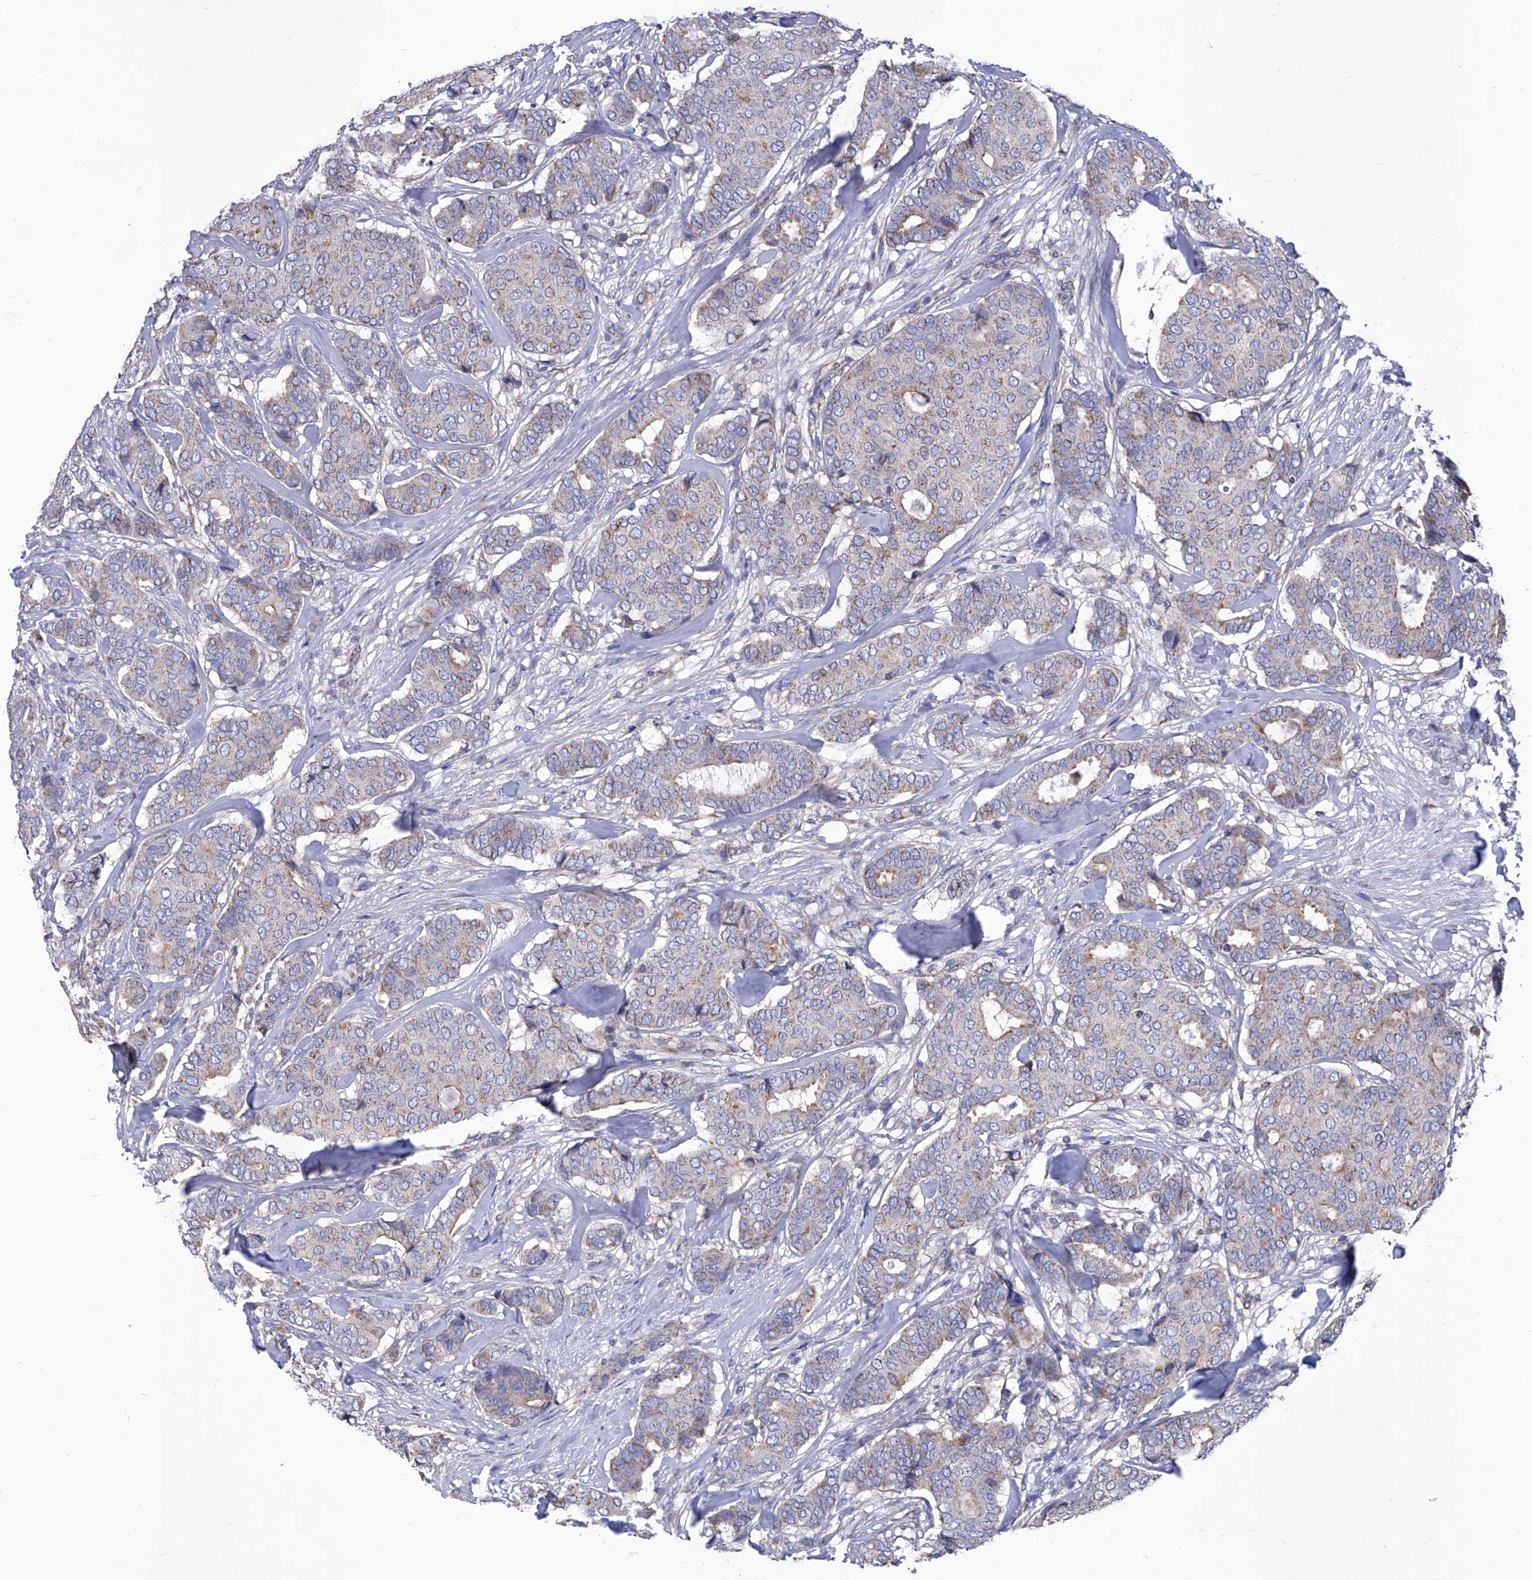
{"staining": {"intensity": "weak", "quantity": "25%-75%", "location": "cytoplasmic/membranous"}, "tissue": "breast cancer", "cell_type": "Tumor cells", "image_type": "cancer", "snomed": [{"axis": "morphology", "description": "Duct carcinoma"}, {"axis": "topography", "description": "Breast"}], "caption": "Infiltrating ductal carcinoma (breast) was stained to show a protein in brown. There is low levels of weak cytoplasmic/membranous staining in about 25%-75% of tumor cells. (brown staining indicates protein expression, while blue staining denotes nuclei).", "gene": "HRNR", "patient": {"sex": "female", "age": 75}}